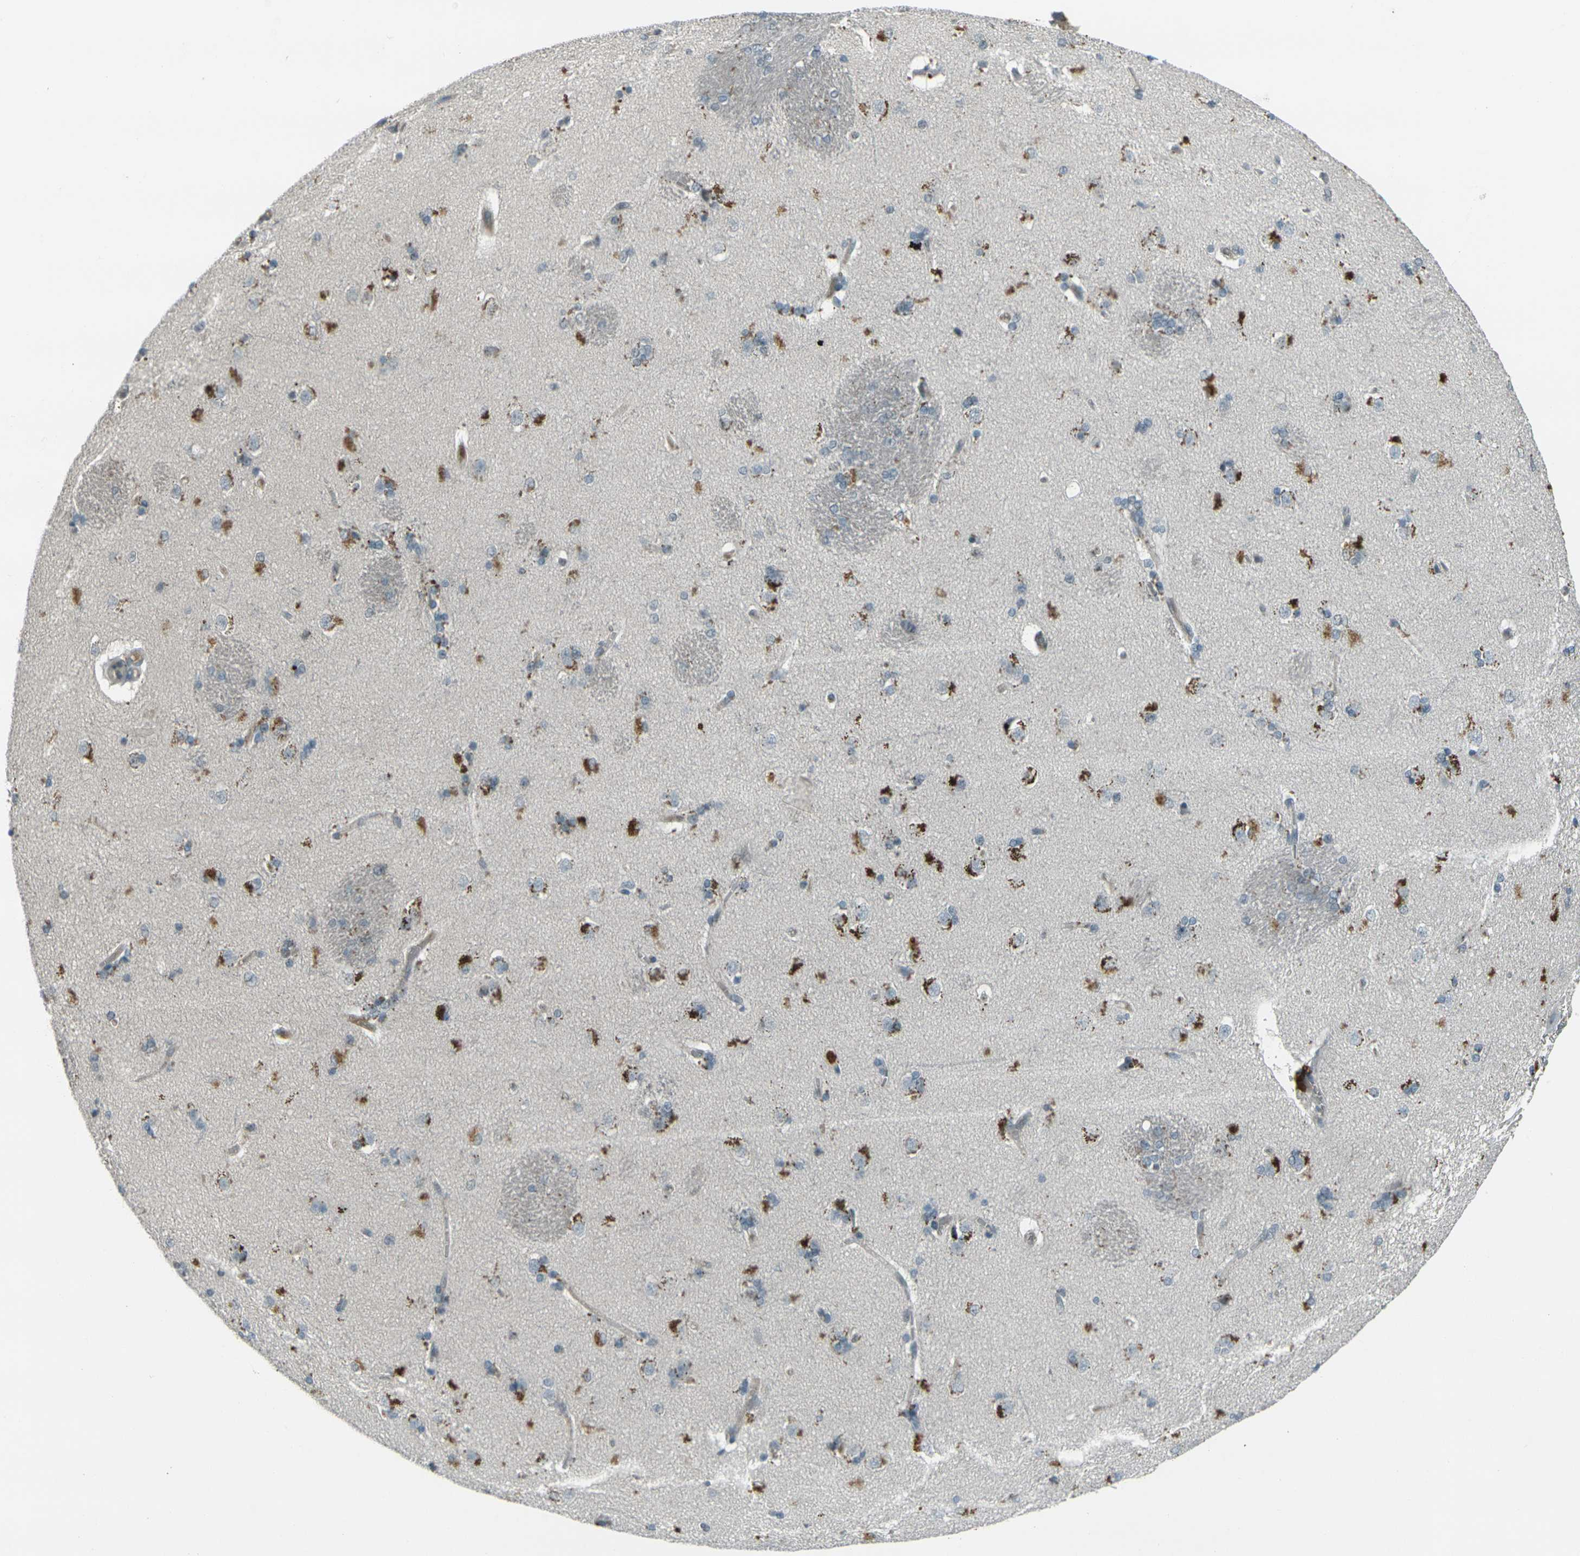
{"staining": {"intensity": "negative", "quantity": "none", "location": "none"}, "tissue": "caudate", "cell_type": "Glial cells", "image_type": "normal", "snomed": [{"axis": "morphology", "description": "Normal tissue, NOS"}, {"axis": "topography", "description": "Lateral ventricle wall"}], "caption": "Immunohistochemical staining of normal caudate reveals no significant staining in glial cells.", "gene": "GPR19", "patient": {"sex": "female", "age": 19}}